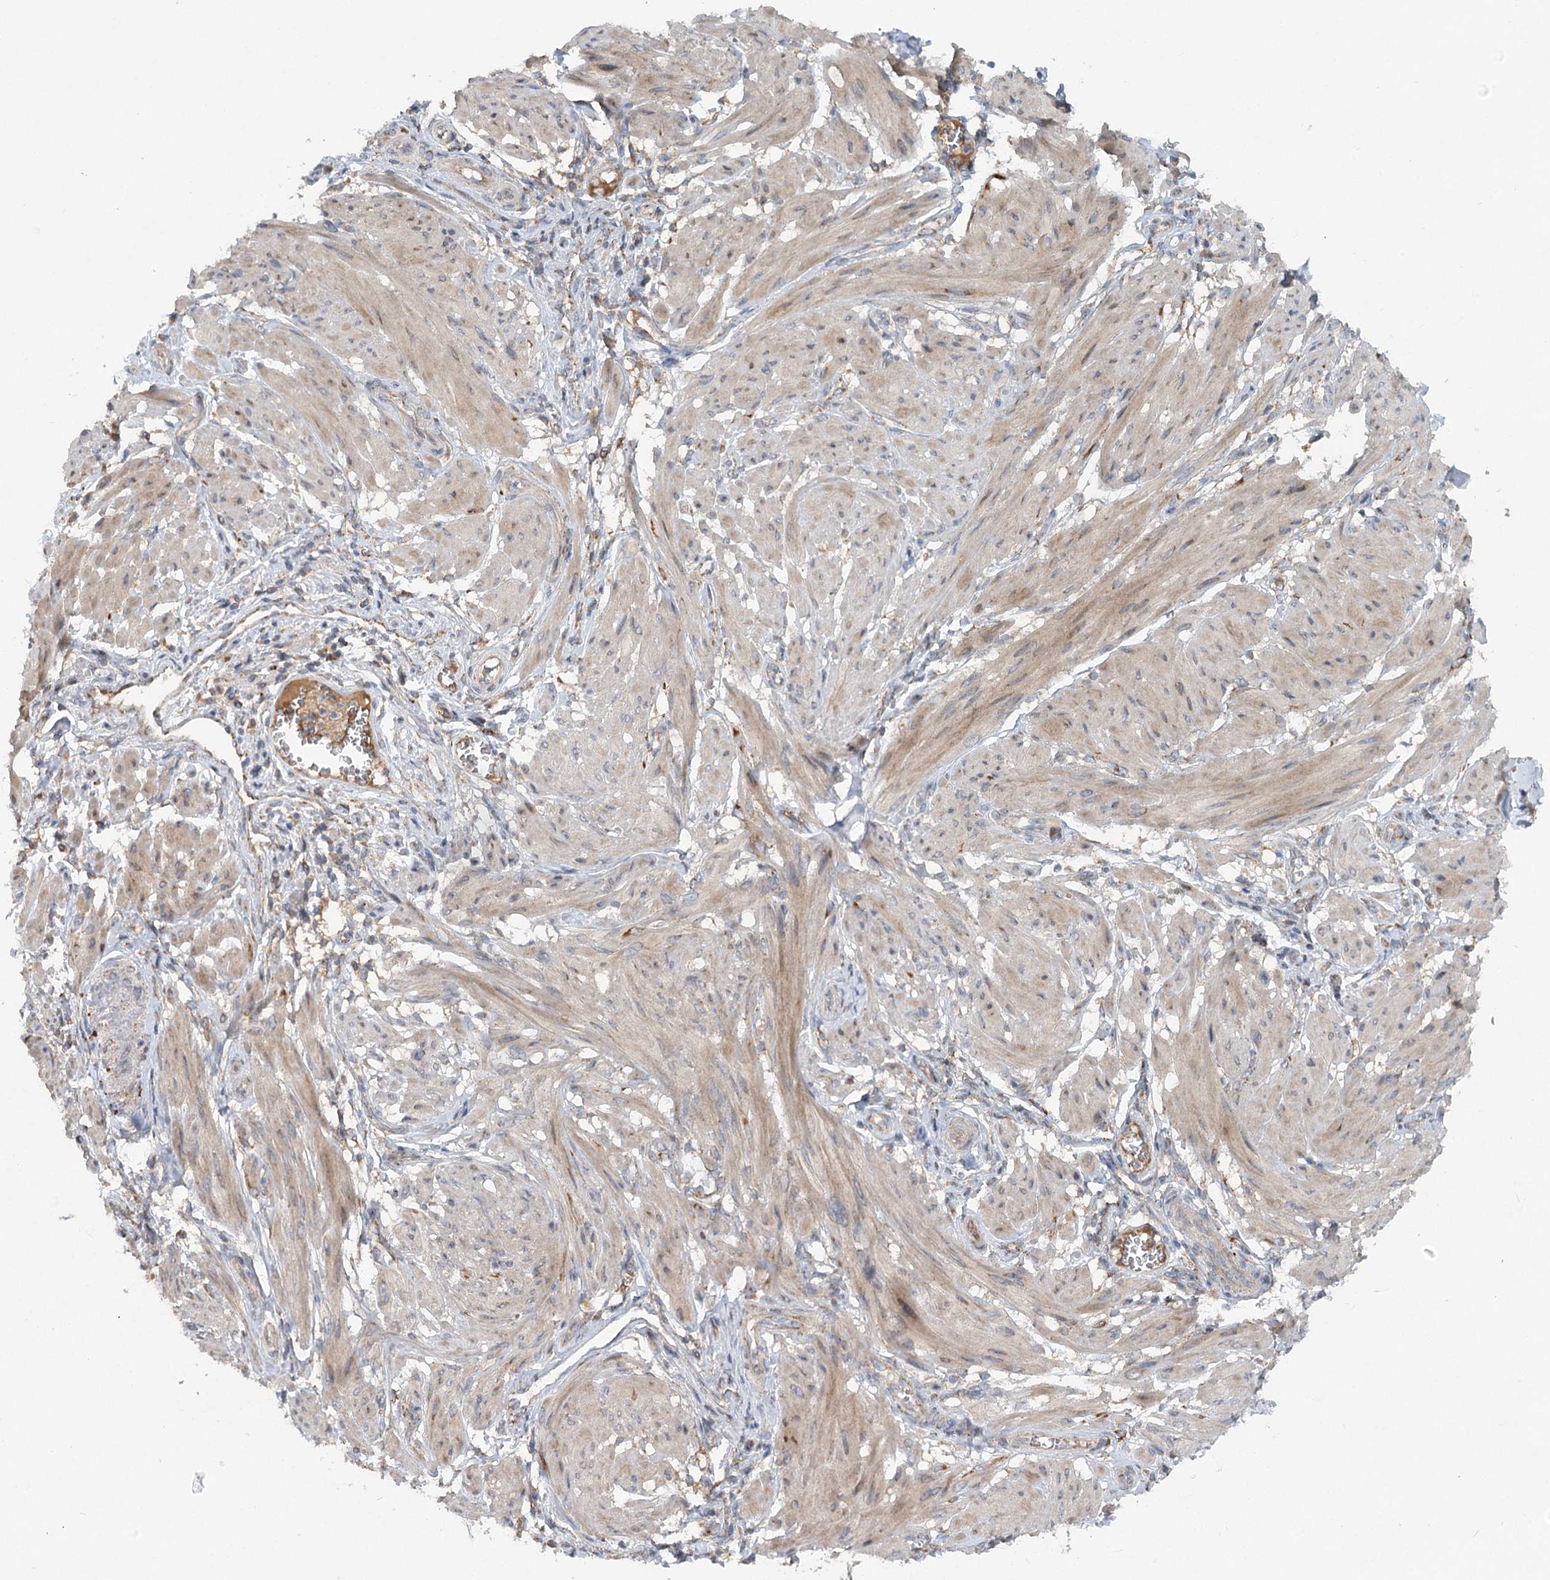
{"staining": {"intensity": "weak", "quantity": "25%-75%", "location": "cytoplasmic/membranous"}, "tissue": "smooth muscle", "cell_type": "Smooth muscle cells", "image_type": "normal", "snomed": [{"axis": "morphology", "description": "Normal tissue, NOS"}, {"axis": "topography", "description": "Smooth muscle"}], "caption": "Immunohistochemical staining of unremarkable human smooth muscle shows weak cytoplasmic/membranous protein positivity in about 25%-75% of smooth muscle cells. The staining is performed using DAB brown chromogen to label protein expression. The nuclei are counter-stained blue using hematoxylin.", "gene": "PYROXD2", "patient": {"sex": "female", "age": 39}}